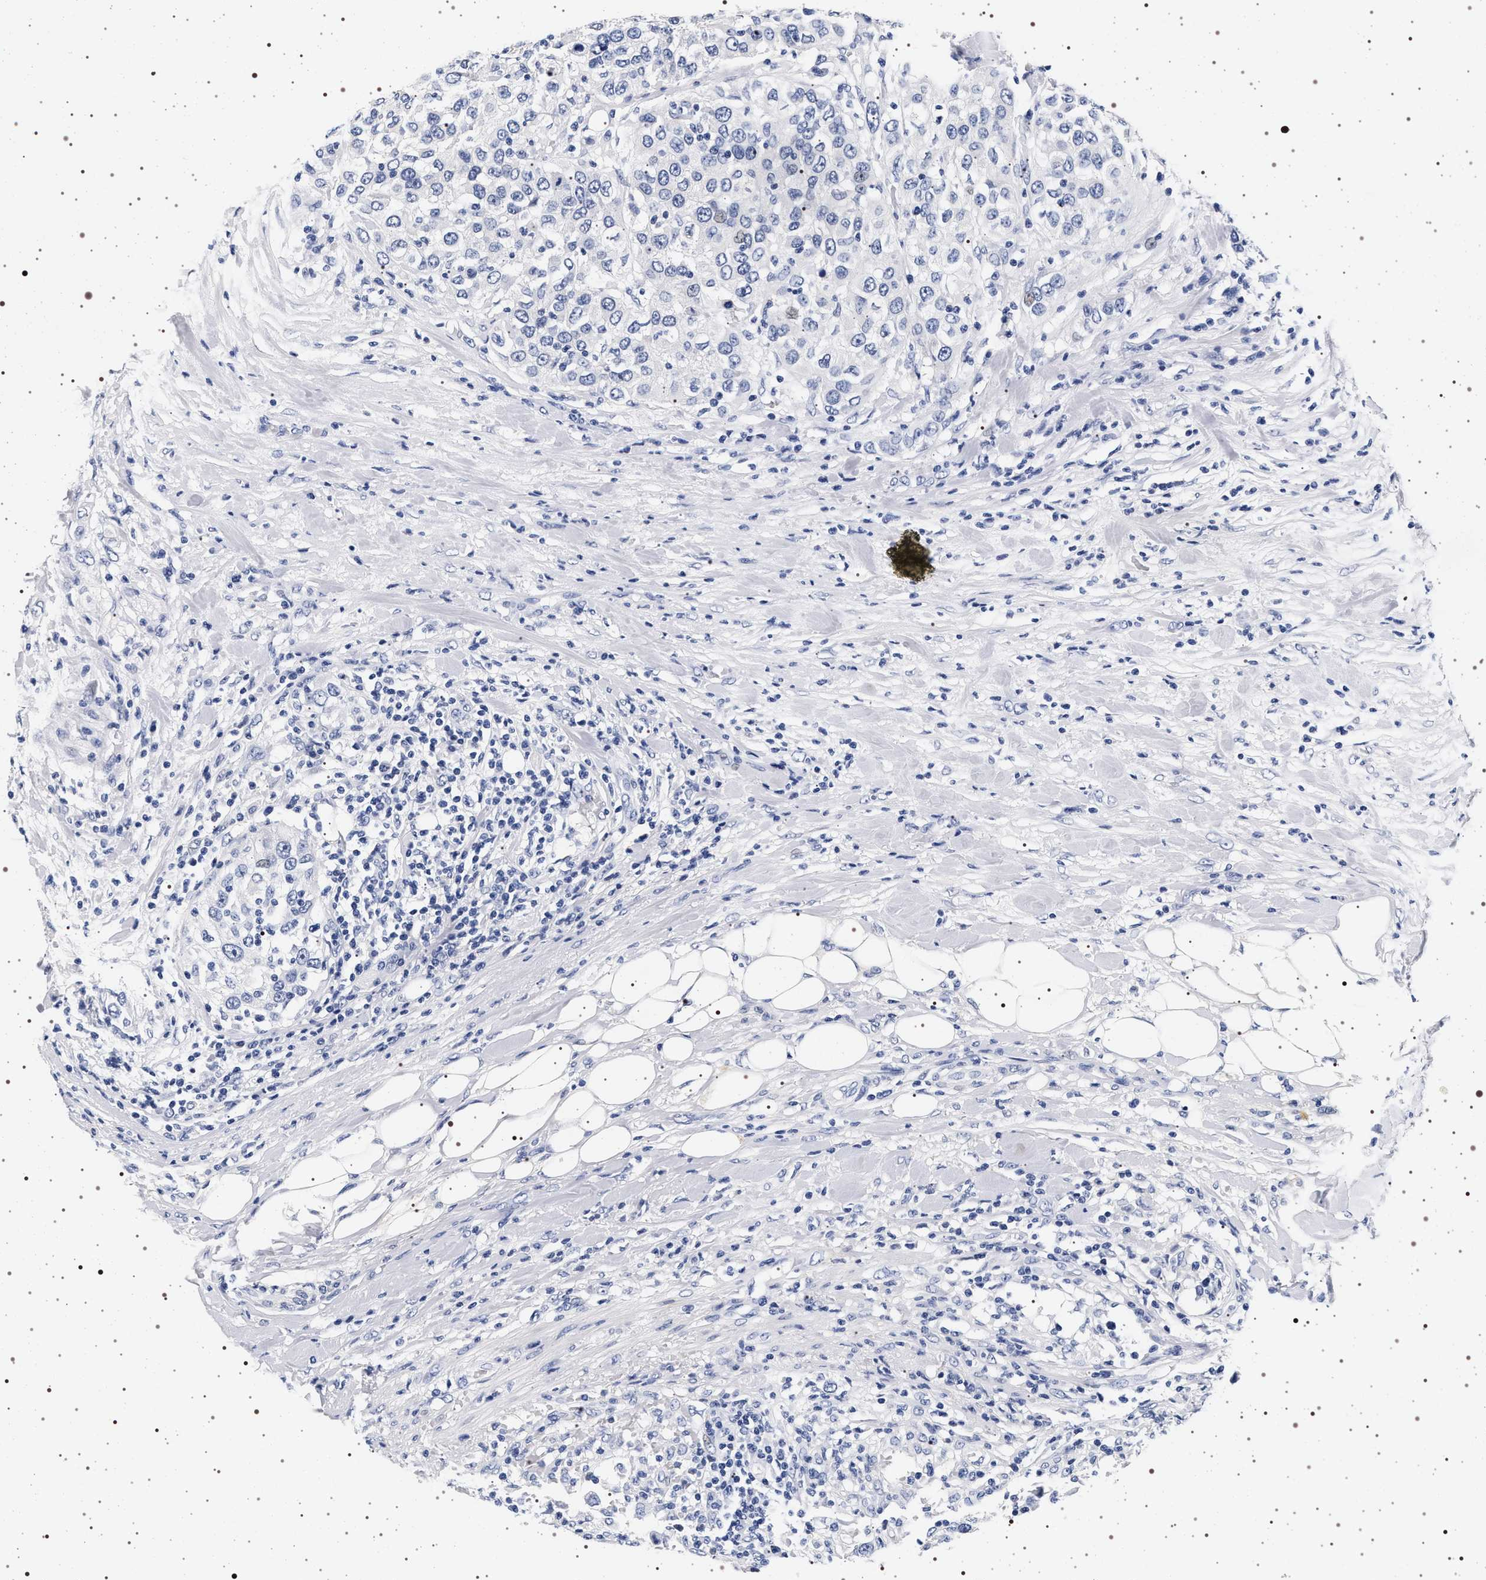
{"staining": {"intensity": "negative", "quantity": "none", "location": "none"}, "tissue": "urothelial cancer", "cell_type": "Tumor cells", "image_type": "cancer", "snomed": [{"axis": "morphology", "description": "Urothelial carcinoma, High grade"}, {"axis": "topography", "description": "Urinary bladder"}], "caption": "High magnification brightfield microscopy of urothelial cancer stained with DAB (brown) and counterstained with hematoxylin (blue): tumor cells show no significant staining.", "gene": "MAPK10", "patient": {"sex": "female", "age": 80}}